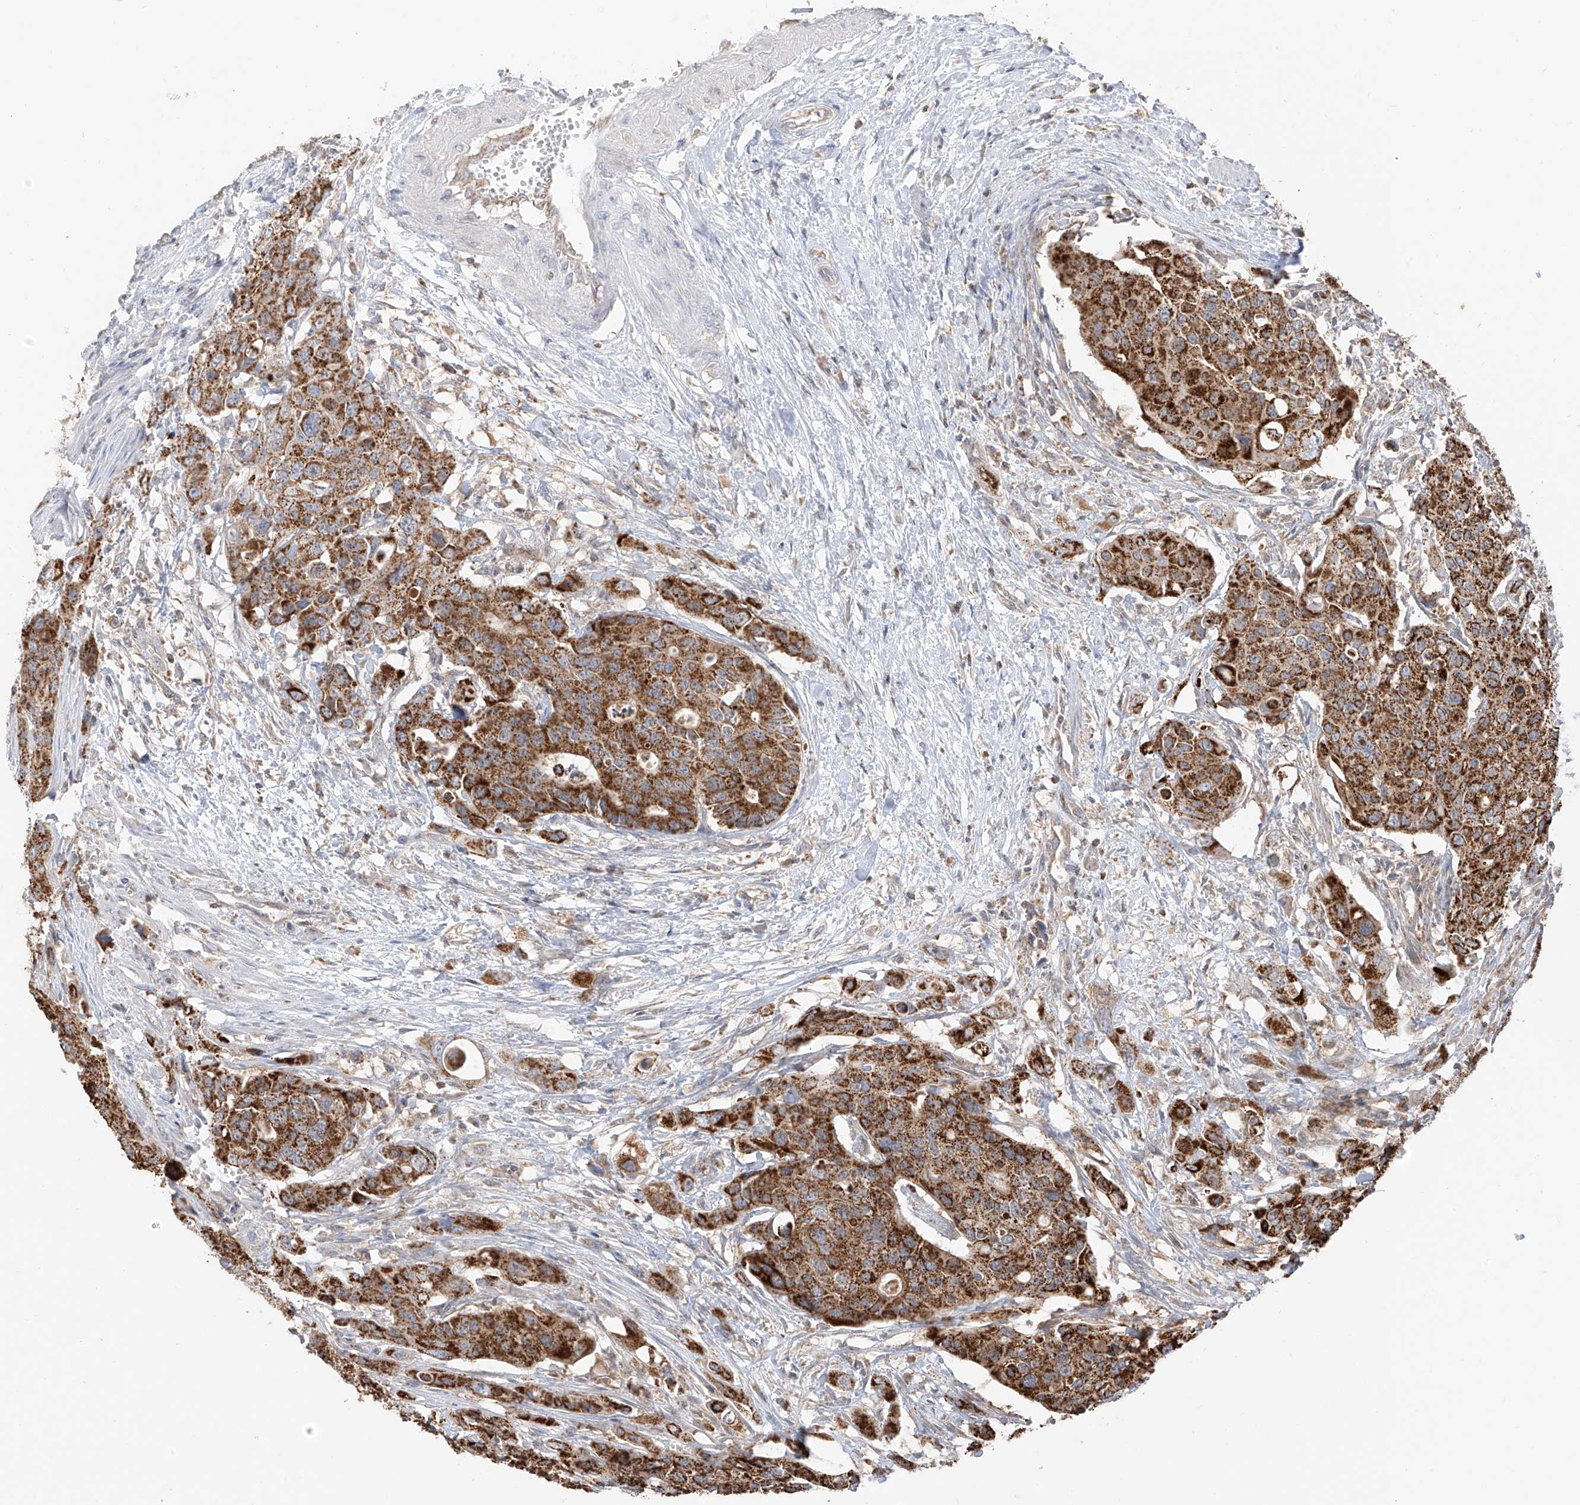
{"staining": {"intensity": "strong", "quantity": ">75%", "location": "cytoplasmic/membranous"}, "tissue": "colorectal cancer", "cell_type": "Tumor cells", "image_type": "cancer", "snomed": [{"axis": "morphology", "description": "Adenocarcinoma, NOS"}, {"axis": "topography", "description": "Colon"}], "caption": "Immunohistochemical staining of human colorectal cancer (adenocarcinoma) reveals strong cytoplasmic/membranous protein positivity in about >75% of tumor cells.", "gene": "ETHE1", "patient": {"sex": "male", "age": 77}}